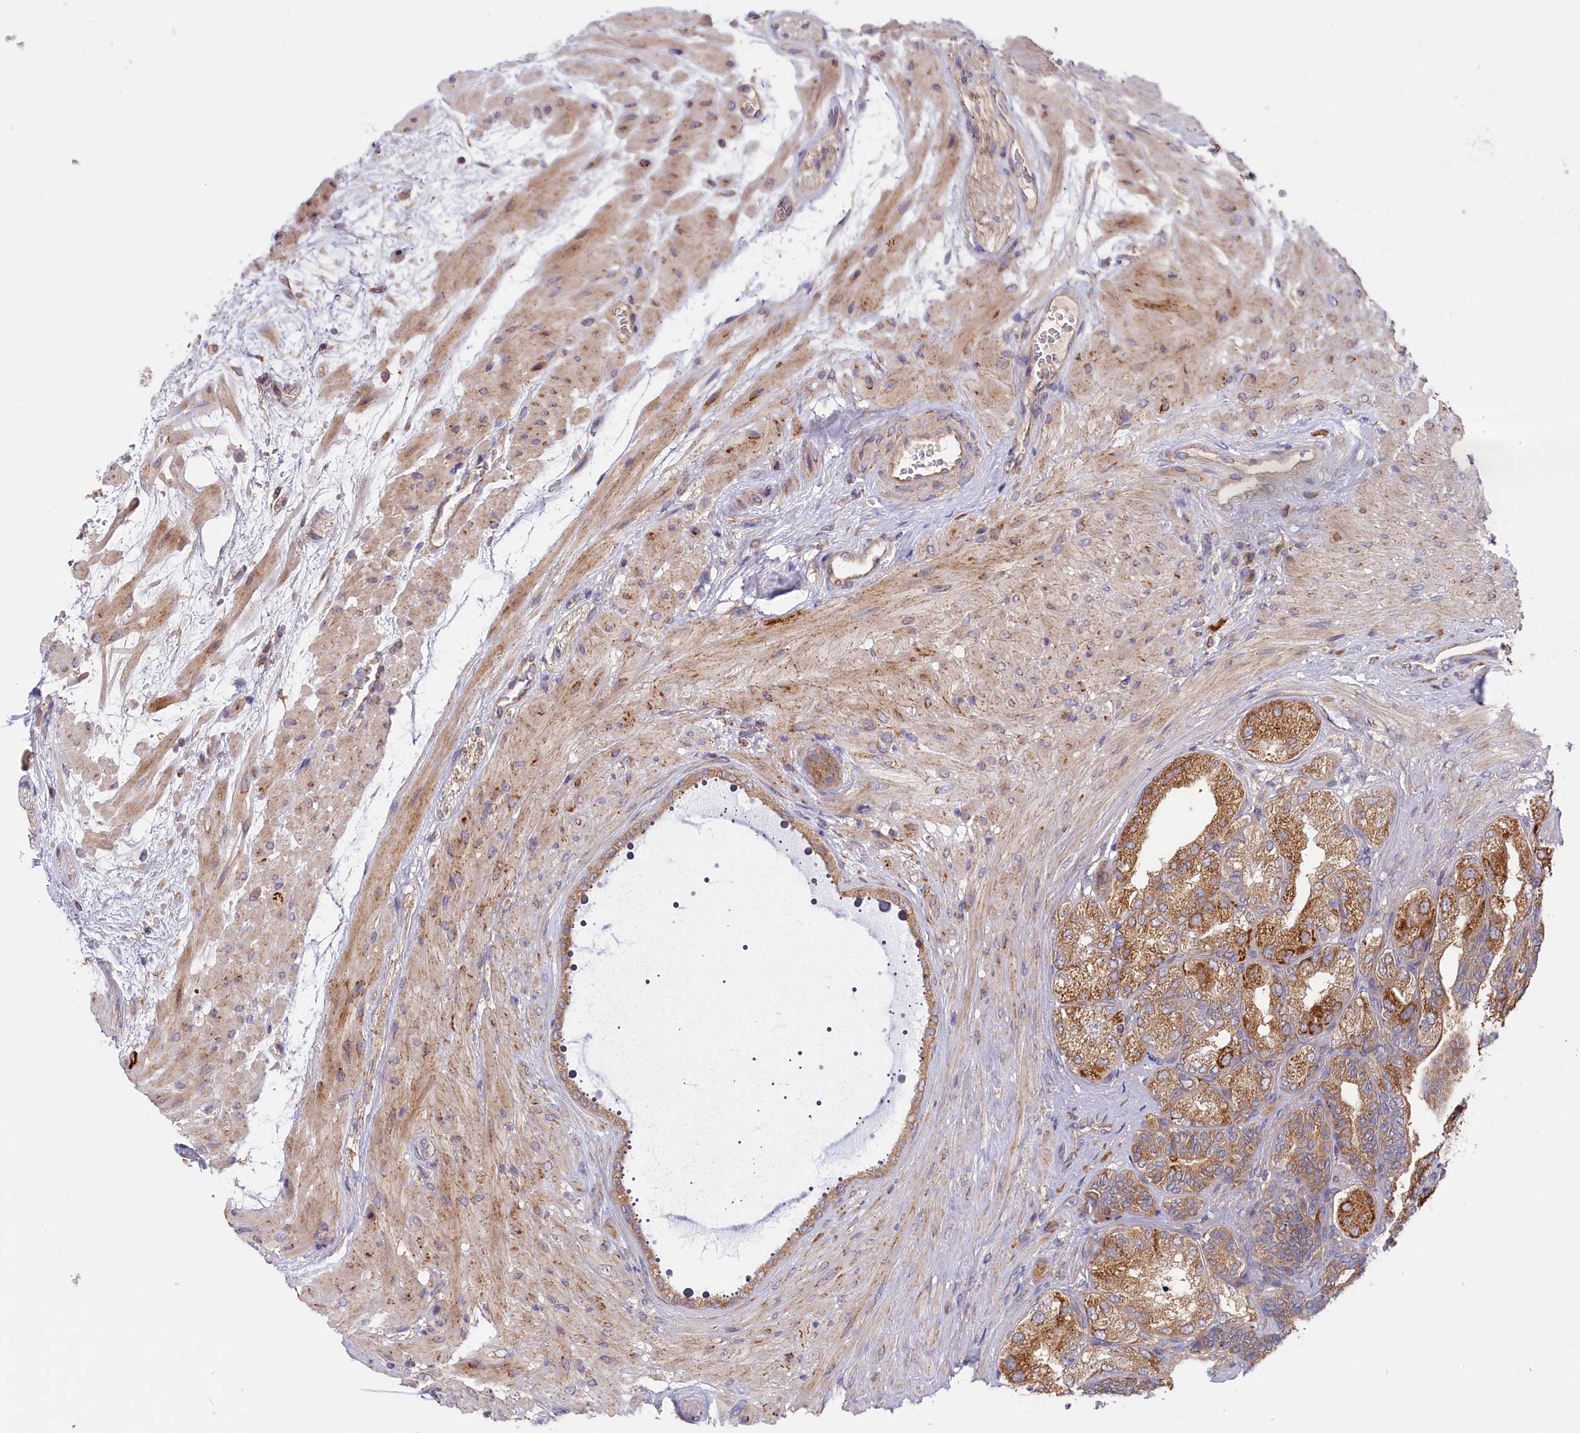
{"staining": {"intensity": "moderate", "quantity": ">75%", "location": "cytoplasmic/membranous"}, "tissue": "seminal vesicle", "cell_type": "Glandular cells", "image_type": "normal", "snomed": [{"axis": "morphology", "description": "Normal tissue, NOS"}, {"axis": "topography", "description": "Seminal veicle"}, {"axis": "topography", "description": "Peripheral nerve tissue"}], "caption": "IHC histopathology image of benign seminal vesicle: seminal vesicle stained using immunohistochemistry (IHC) displays medium levels of moderate protein expression localized specifically in the cytoplasmic/membranous of glandular cells, appearing as a cytoplasmic/membranous brown color.", "gene": "CEP44", "patient": {"sex": "male", "age": 63}}